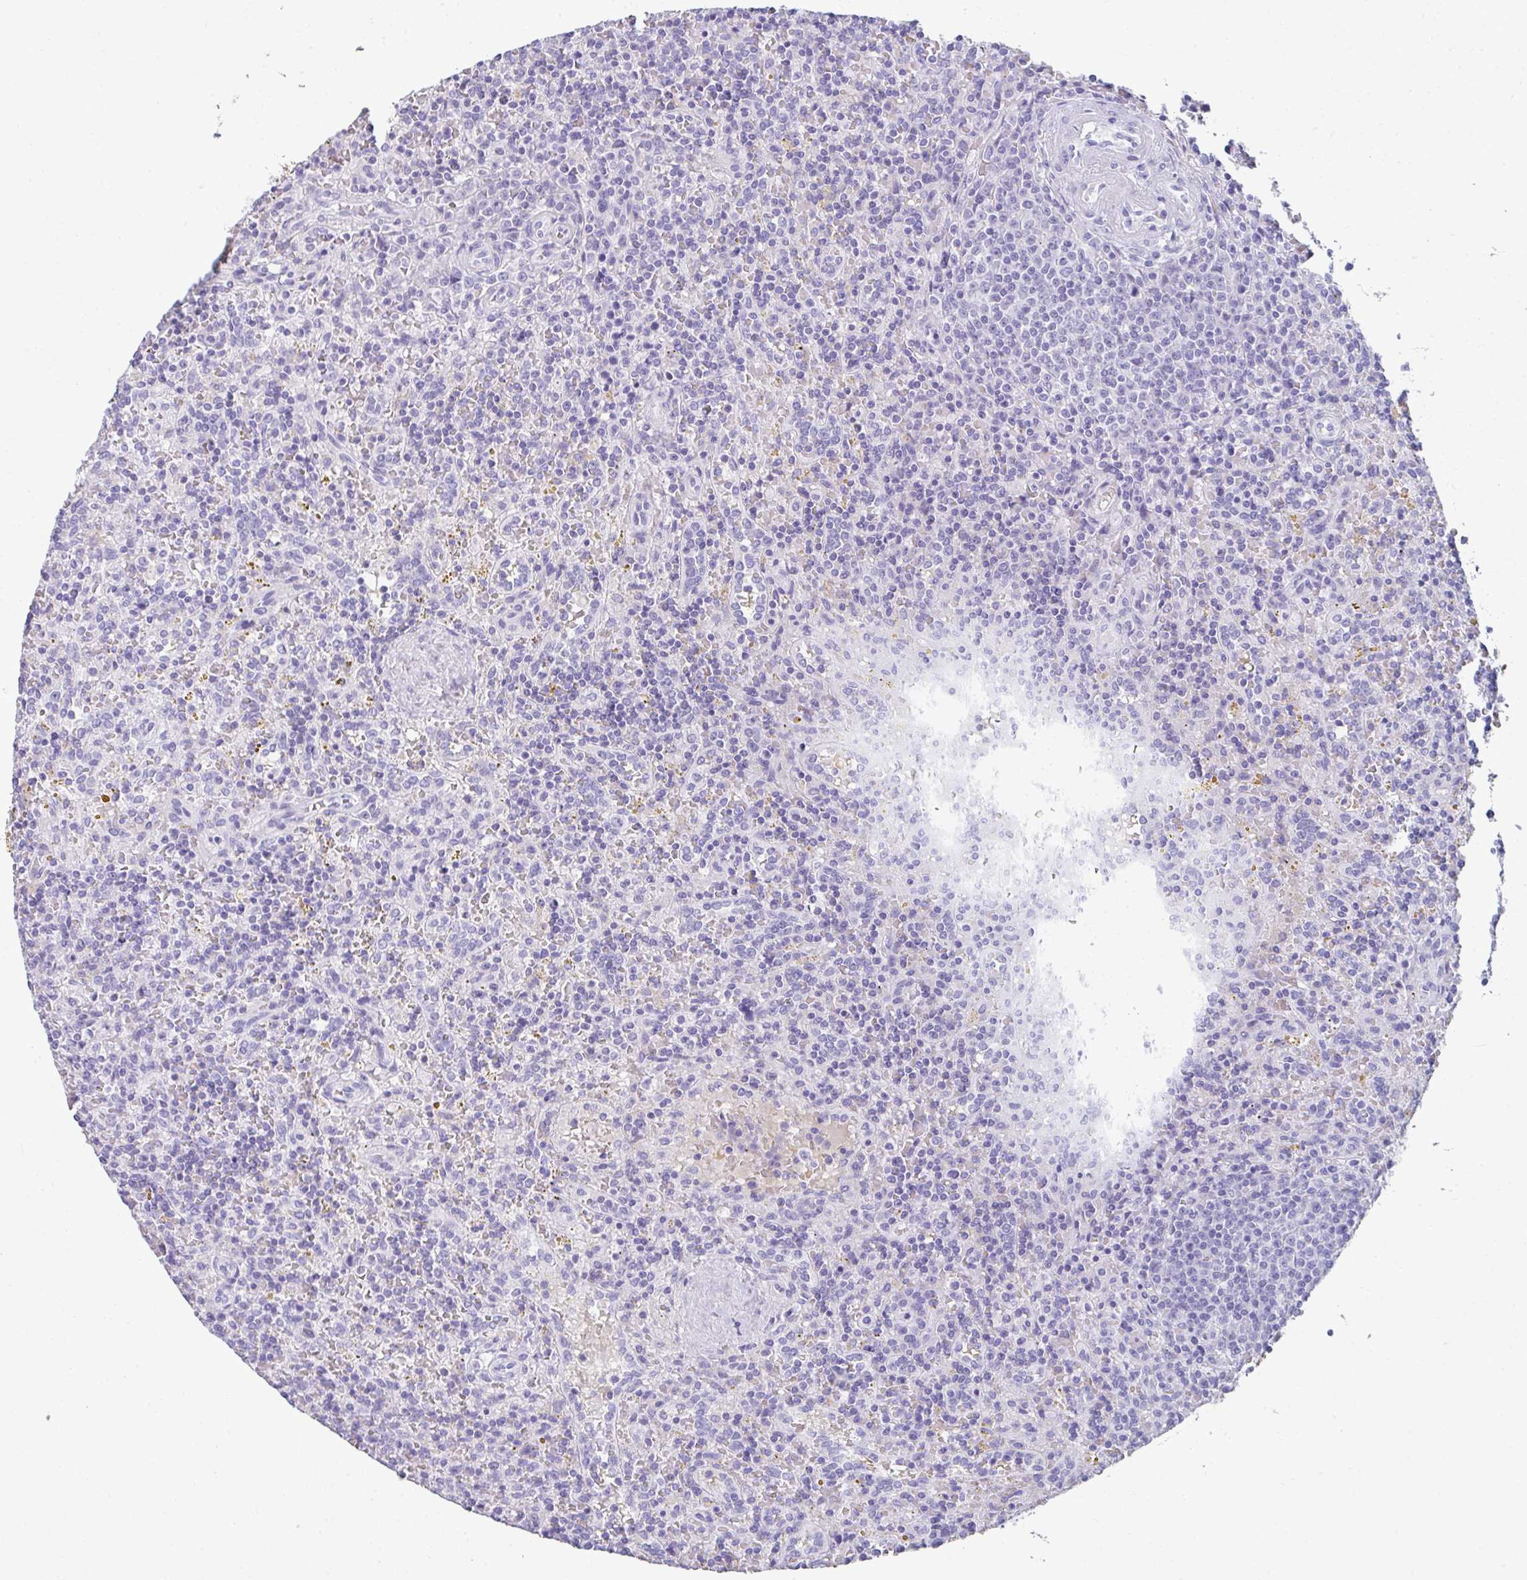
{"staining": {"intensity": "negative", "quantity": "none", "location": "none"}, "tissue": "lymphoma", "cell_type": "Tumor cells", "image_type": "cancer", "snomed": [{"axis": "morphology", "description": "Malignant lymphoma, non-Hodgkin's type, Low grade"}, {"axis": "topography", "description": "Spleen"}], "caption": "Protein analysis of lymphoma shows no significant positivity in tumor cells. (Immunohistochemistry, brightfield microscopy, high magnification).", "gene": "RLF", "patient": {"sex": "male", "age": 67}}